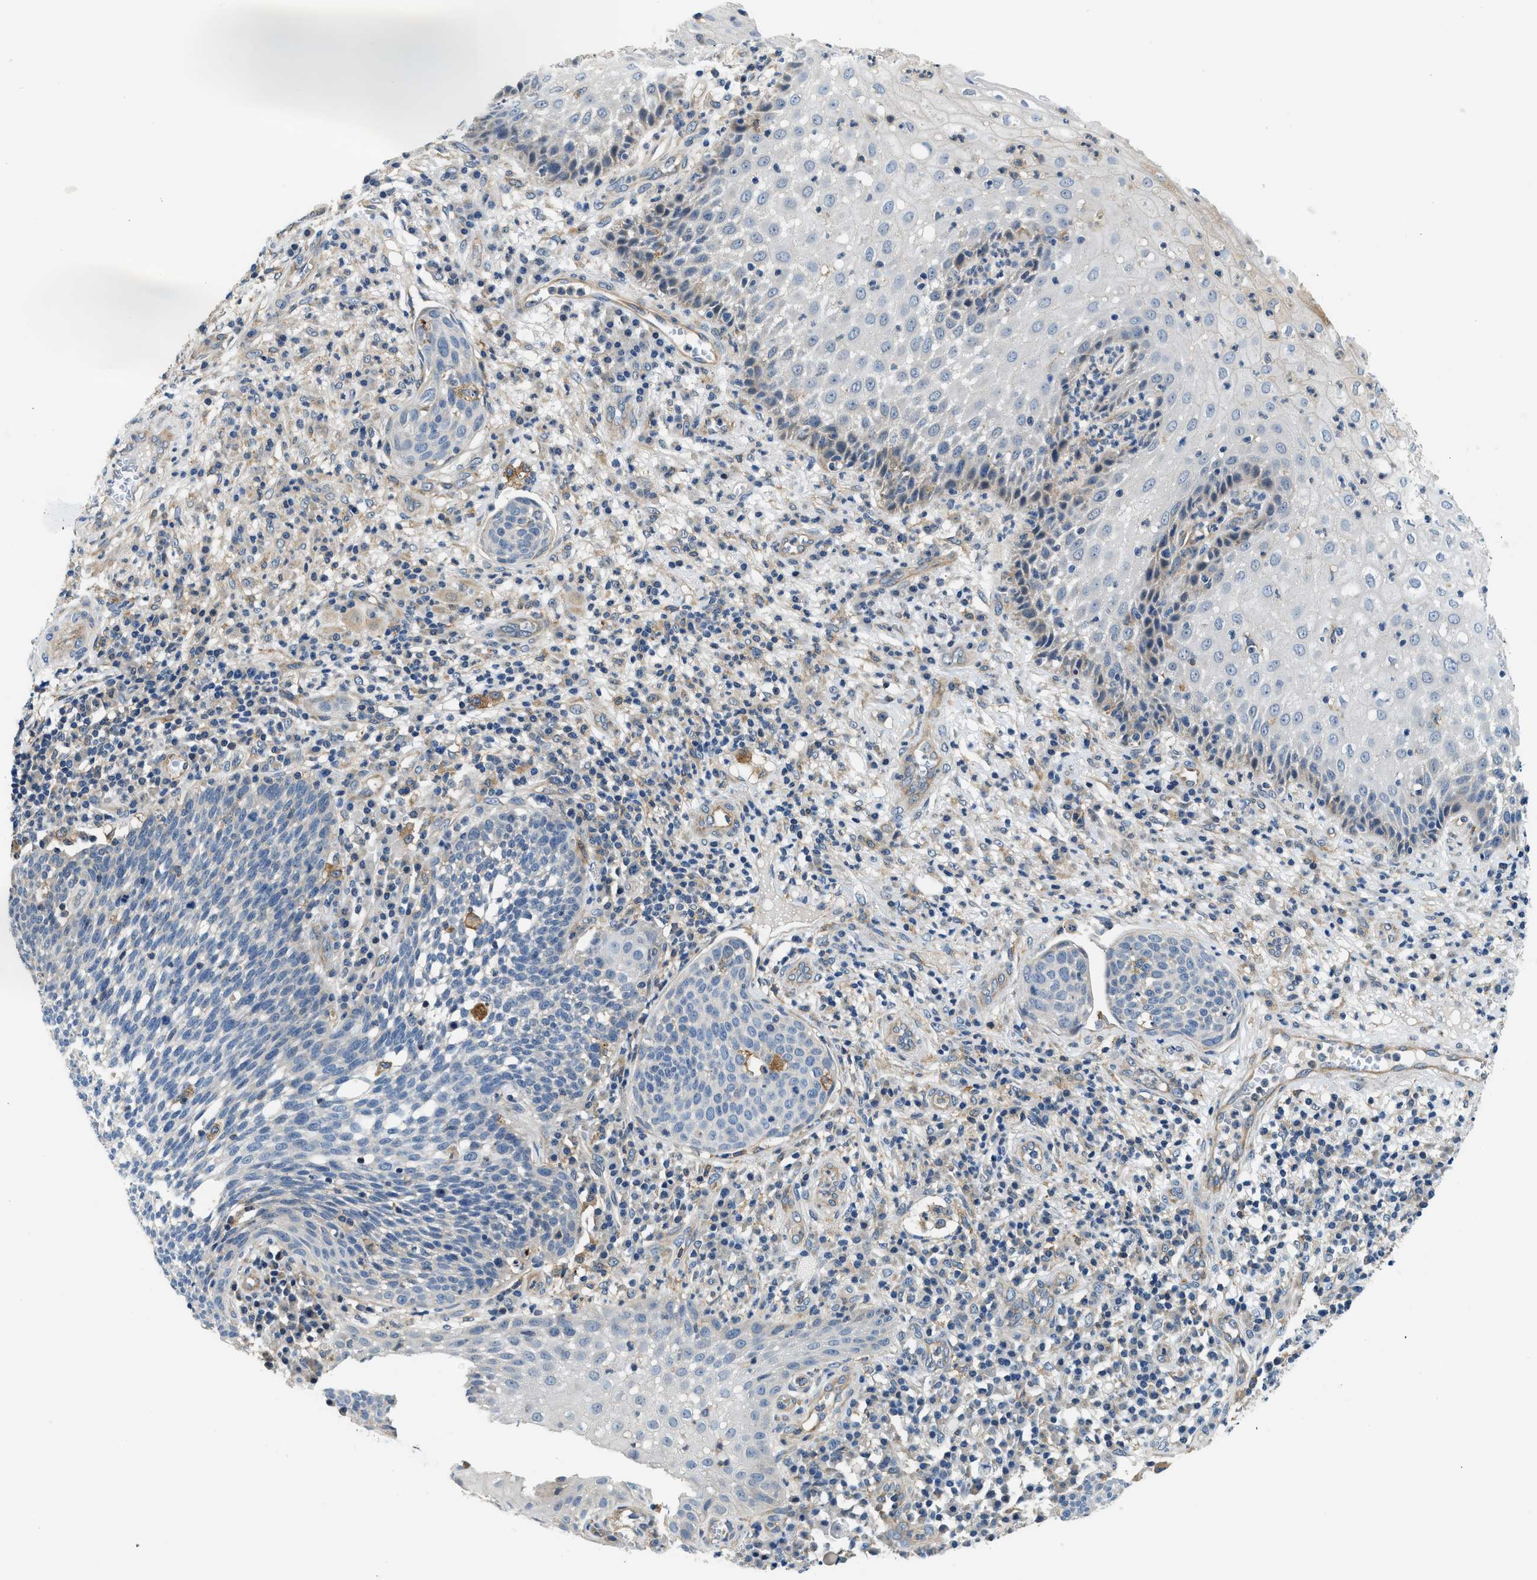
{"staining": {"intensity": "negative", "quantity": "none", "location": "none"}, "tissue": "cervical cancer", "cell_type": "Tumor cells", "image_type": "cancer", "snomed": [{"axis": "morphology", "description": "Squamous cell carcinoma, NOS"}, {"axis": "topography", "description": "Cervix"}], "caption": "The histopathology image shows no staining of tumor cells in squamous cell carcinoma (cervical). (Brightfield microscopy of DAB (3,3'-diaminobenzidine) immunohistochemistry at high magnification).", "gene": "LPIN2", "patient": {"sex": "female", "age": 34}}